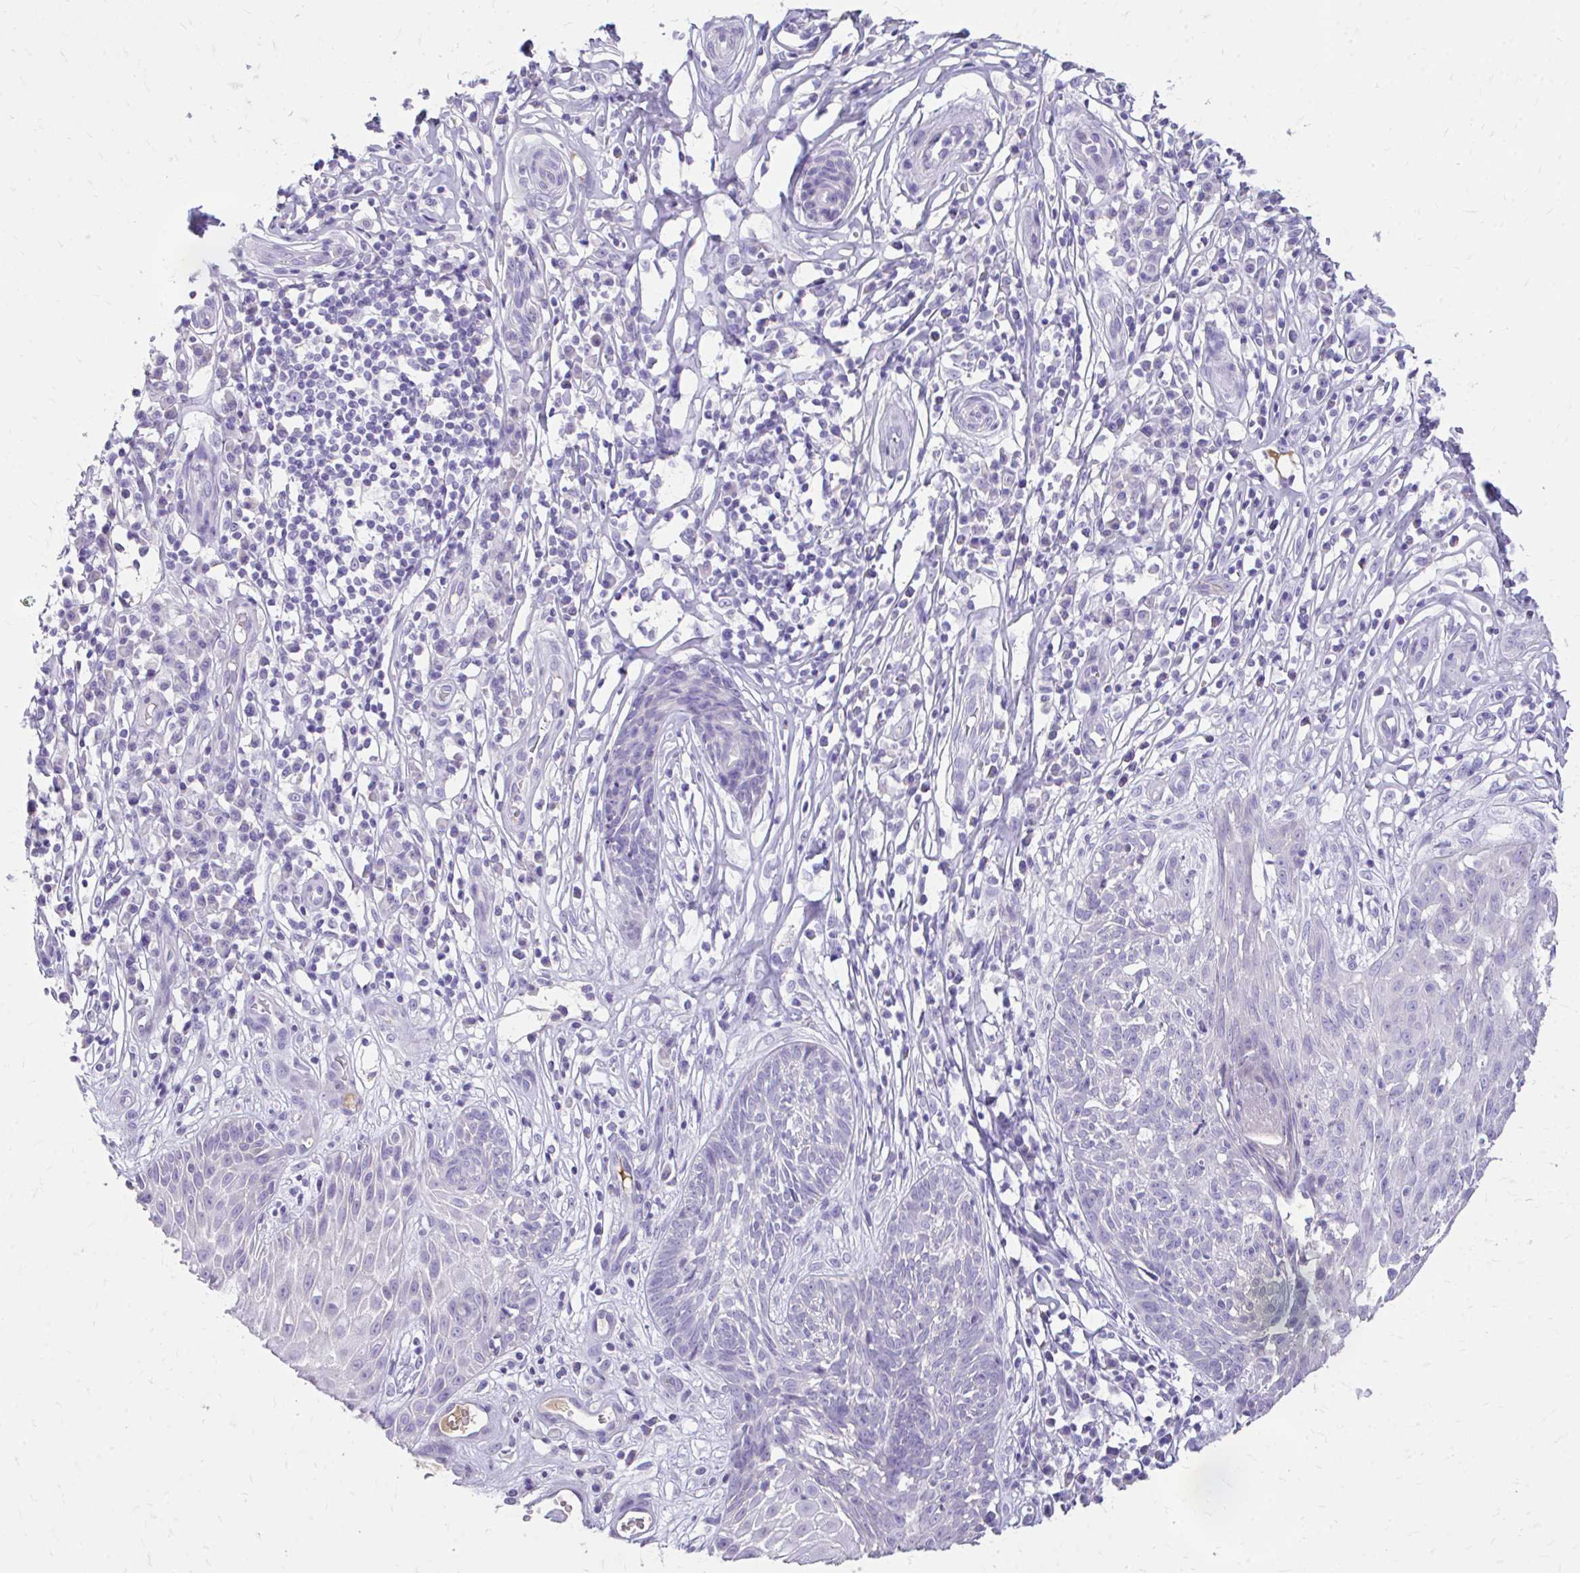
{"staining": {"intensity": "negative", "quantity": "none", "location": "none"}, "tissue": "skin cancer", "cell_type": "Tumor cells", "image_type": "cancer", "snomed": [{"axis": "morphology", "description": "Basal cell carcinoma"}, {"axis": "topography", "description": "Skin"}, {"axis": "topography", "description": "Skin, foot"}], "caption": "Micrograph shows no protein positivity in tumor cells of skin cancer tissue.", "gene": "CFH", "patient": {"sex": "female", "age": 86}}